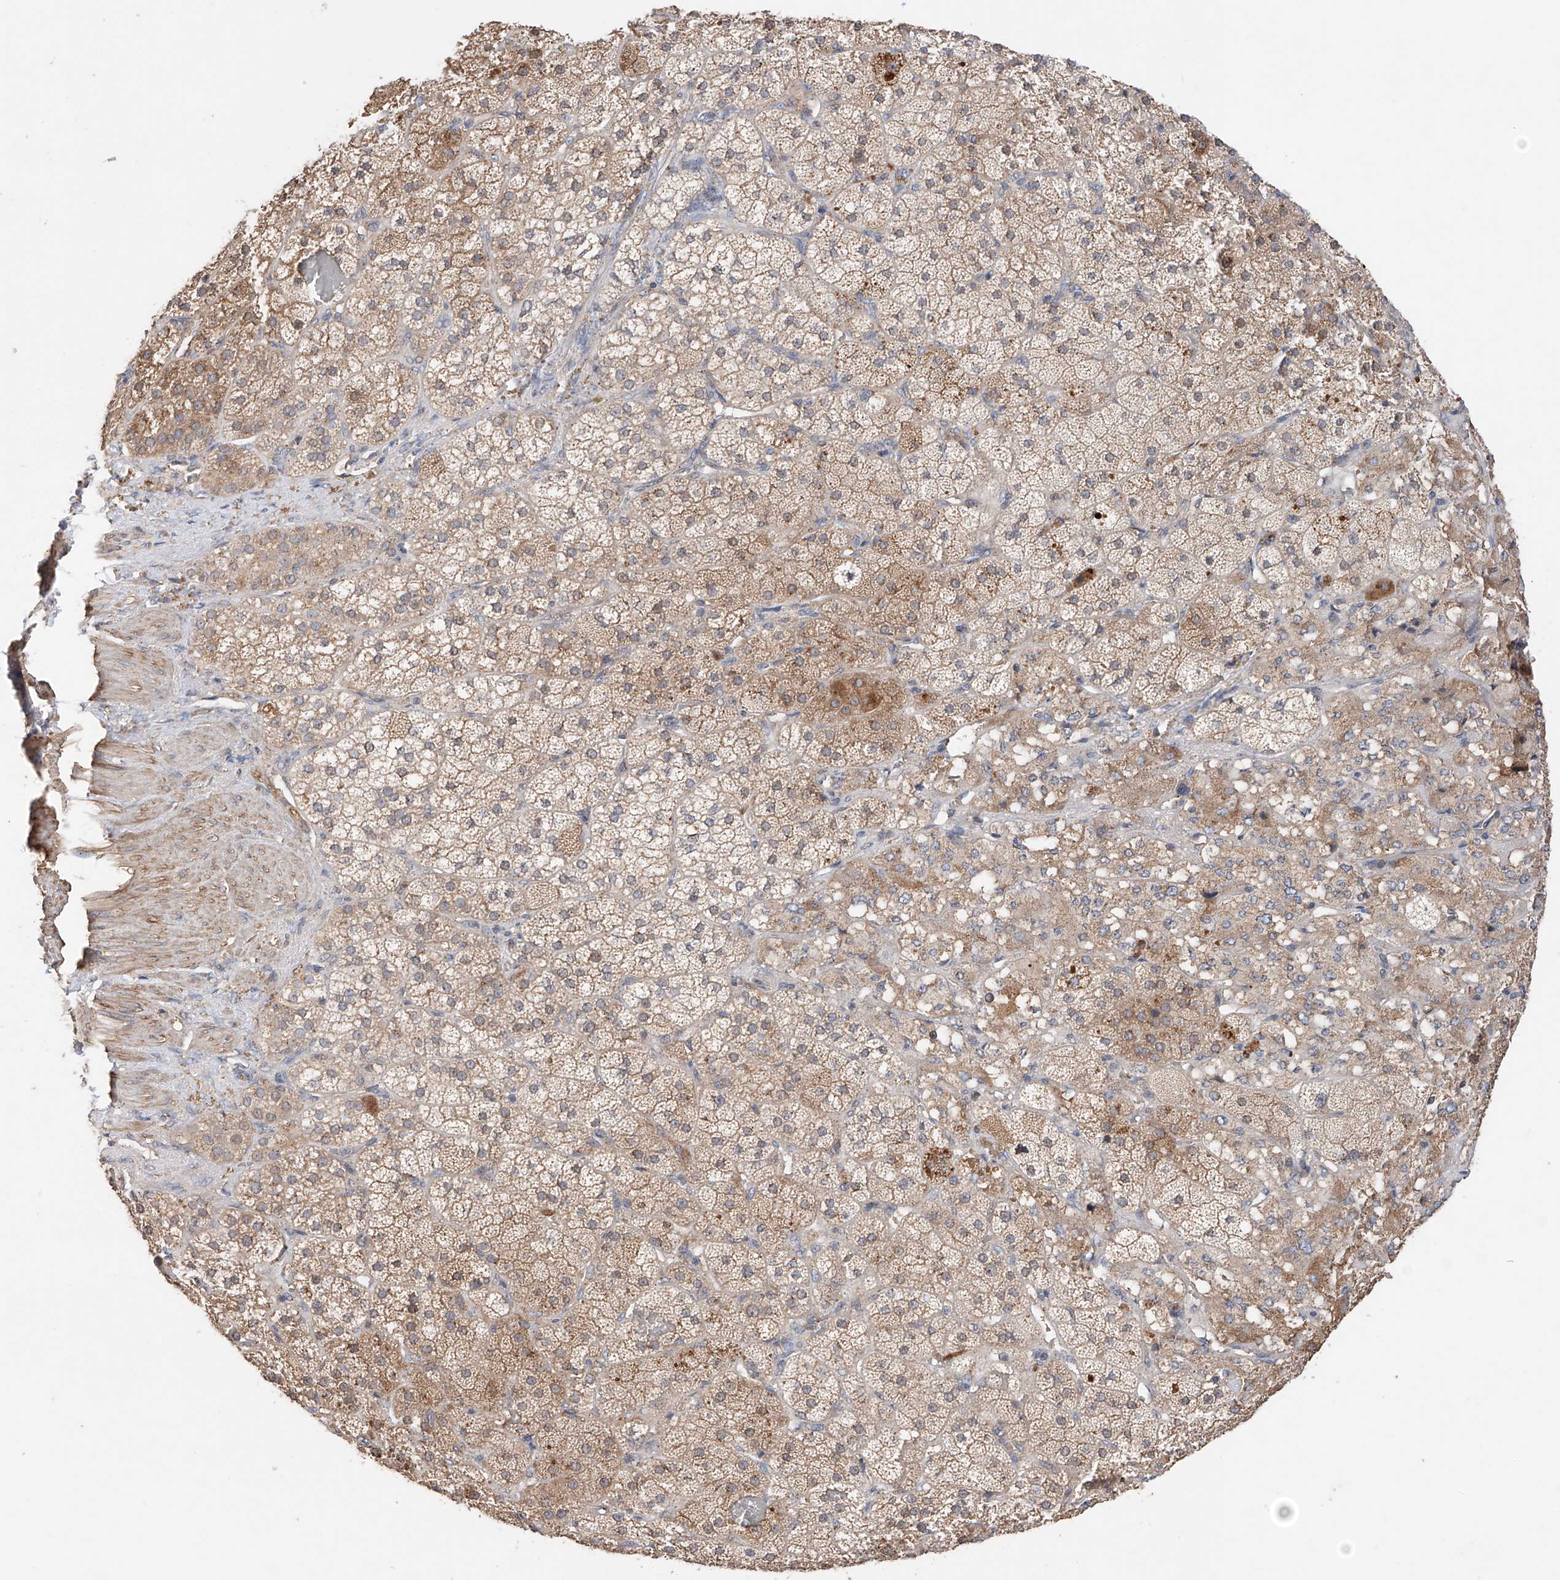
{"staining": {"intensity": "moderate", "quantity": ">75%", "location": "cytoplasmic/membranous"}, "tissue": "adrenal gland", "cell_type": "Glandular cells", "image_type": "normal", "snomed": [{"axis": "morphology", "description": "Normal tissue, NOS"}, {"axis": "topography", "description": "Adrenal gland"}], "caption": "Immunohistochemical staining of benign adrenal gland displays medium levels of moderate cytoplasmic/membranous positivity in about >75% of glandular cells.", "gene": "MOSPD1", "patient": {"sex": "male", "age": 57}}